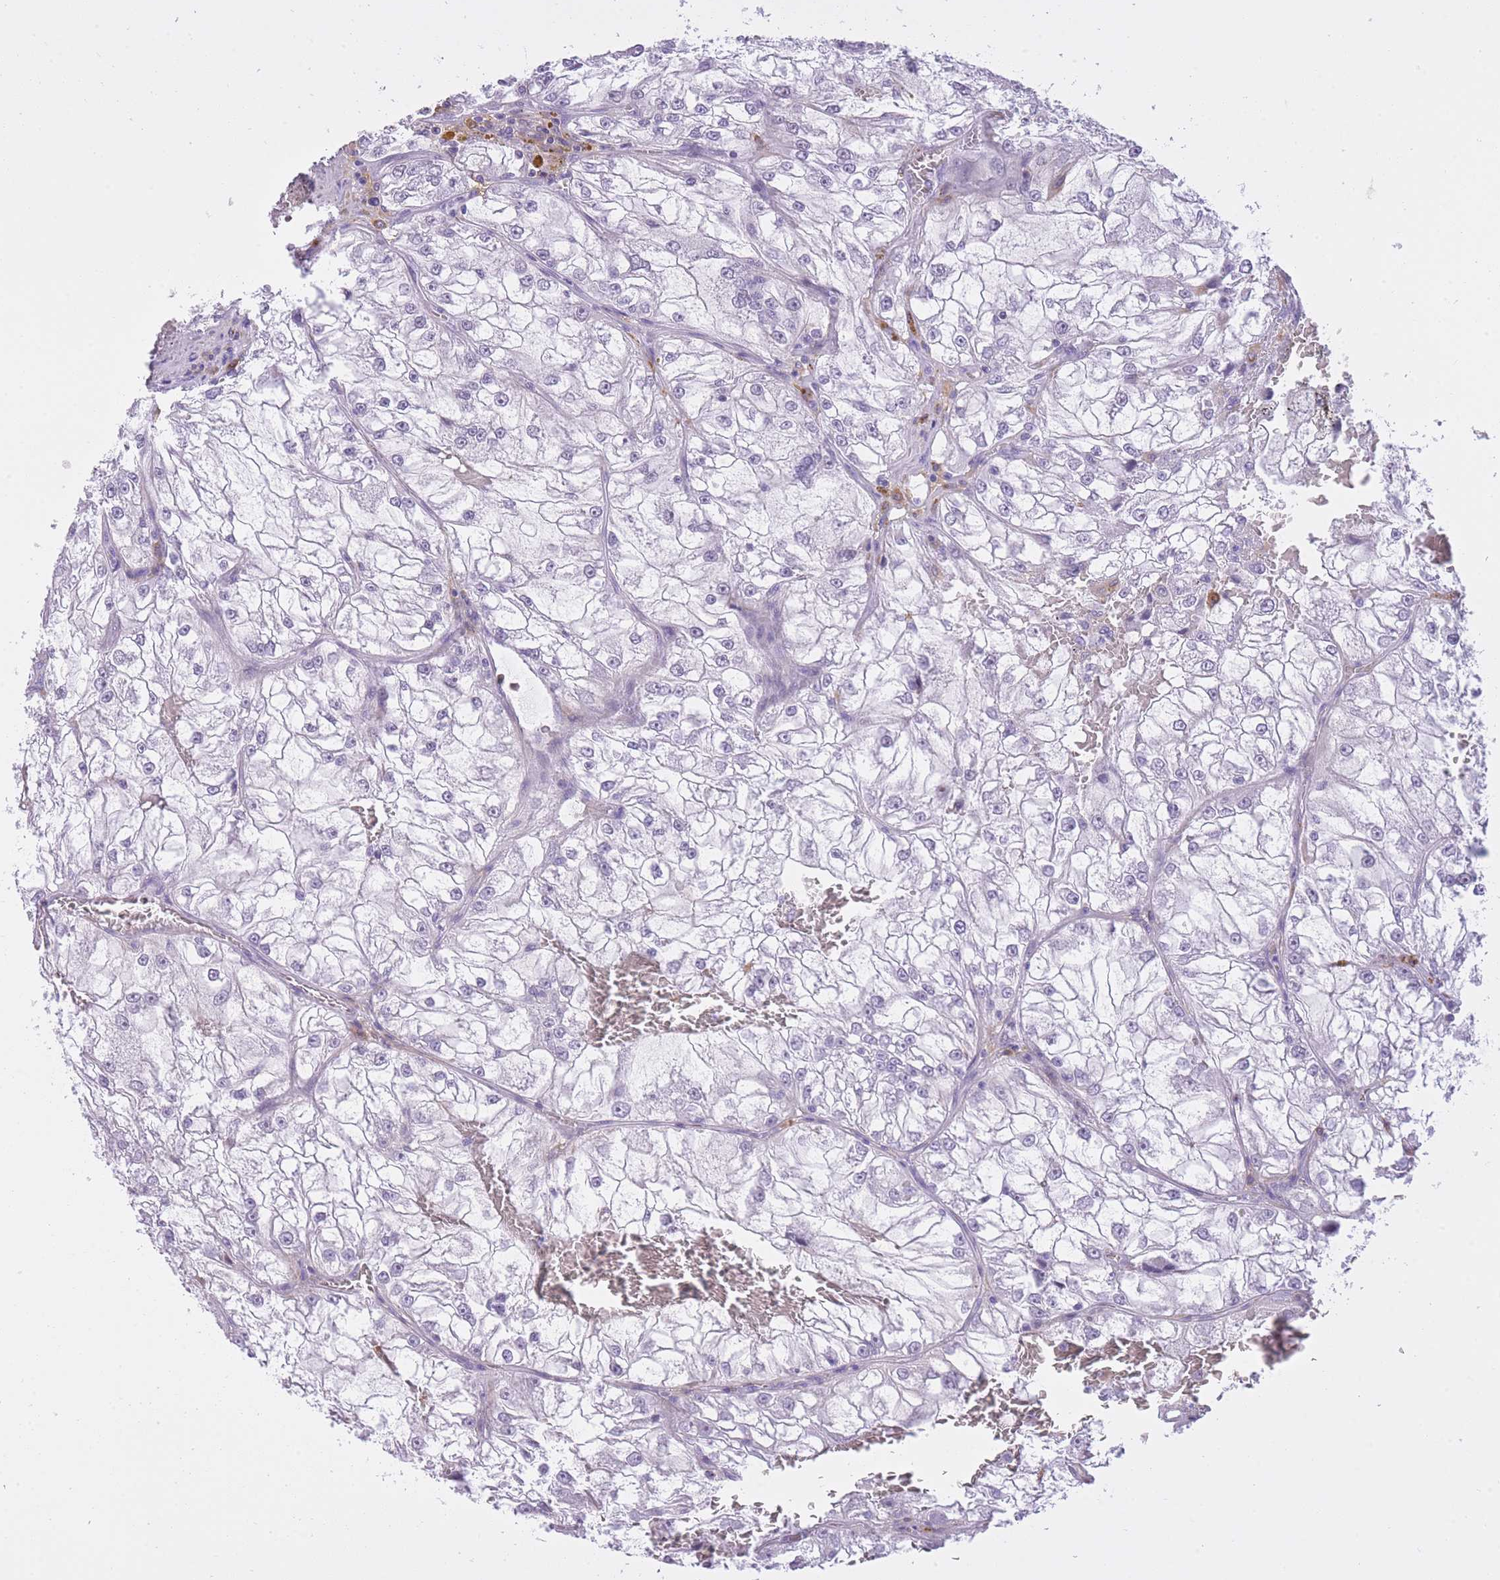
{"staining": {"intensity": "negative", "quantity": "none", "location": "none"}, "tissue": "renal cancer", "cell_type": "Tumor cells", "image_type": "cancer", "snomed": [{"axis": "morphology", "description": "Adenocarcinoma, NOS"}, {"axis": "topography", "description": "Kidney"}], "caption": "Immunohistochemistry histopathology image of neoplastic tissue: renal adenocarcinoma stained with DAB exhibits no significant protein staining in tumor cells. (DAB immunohistochemistry (IHC) with hematoxylin counter stain).", "gene": "RADX", "patient": {"sex": "female", "age": 72}}